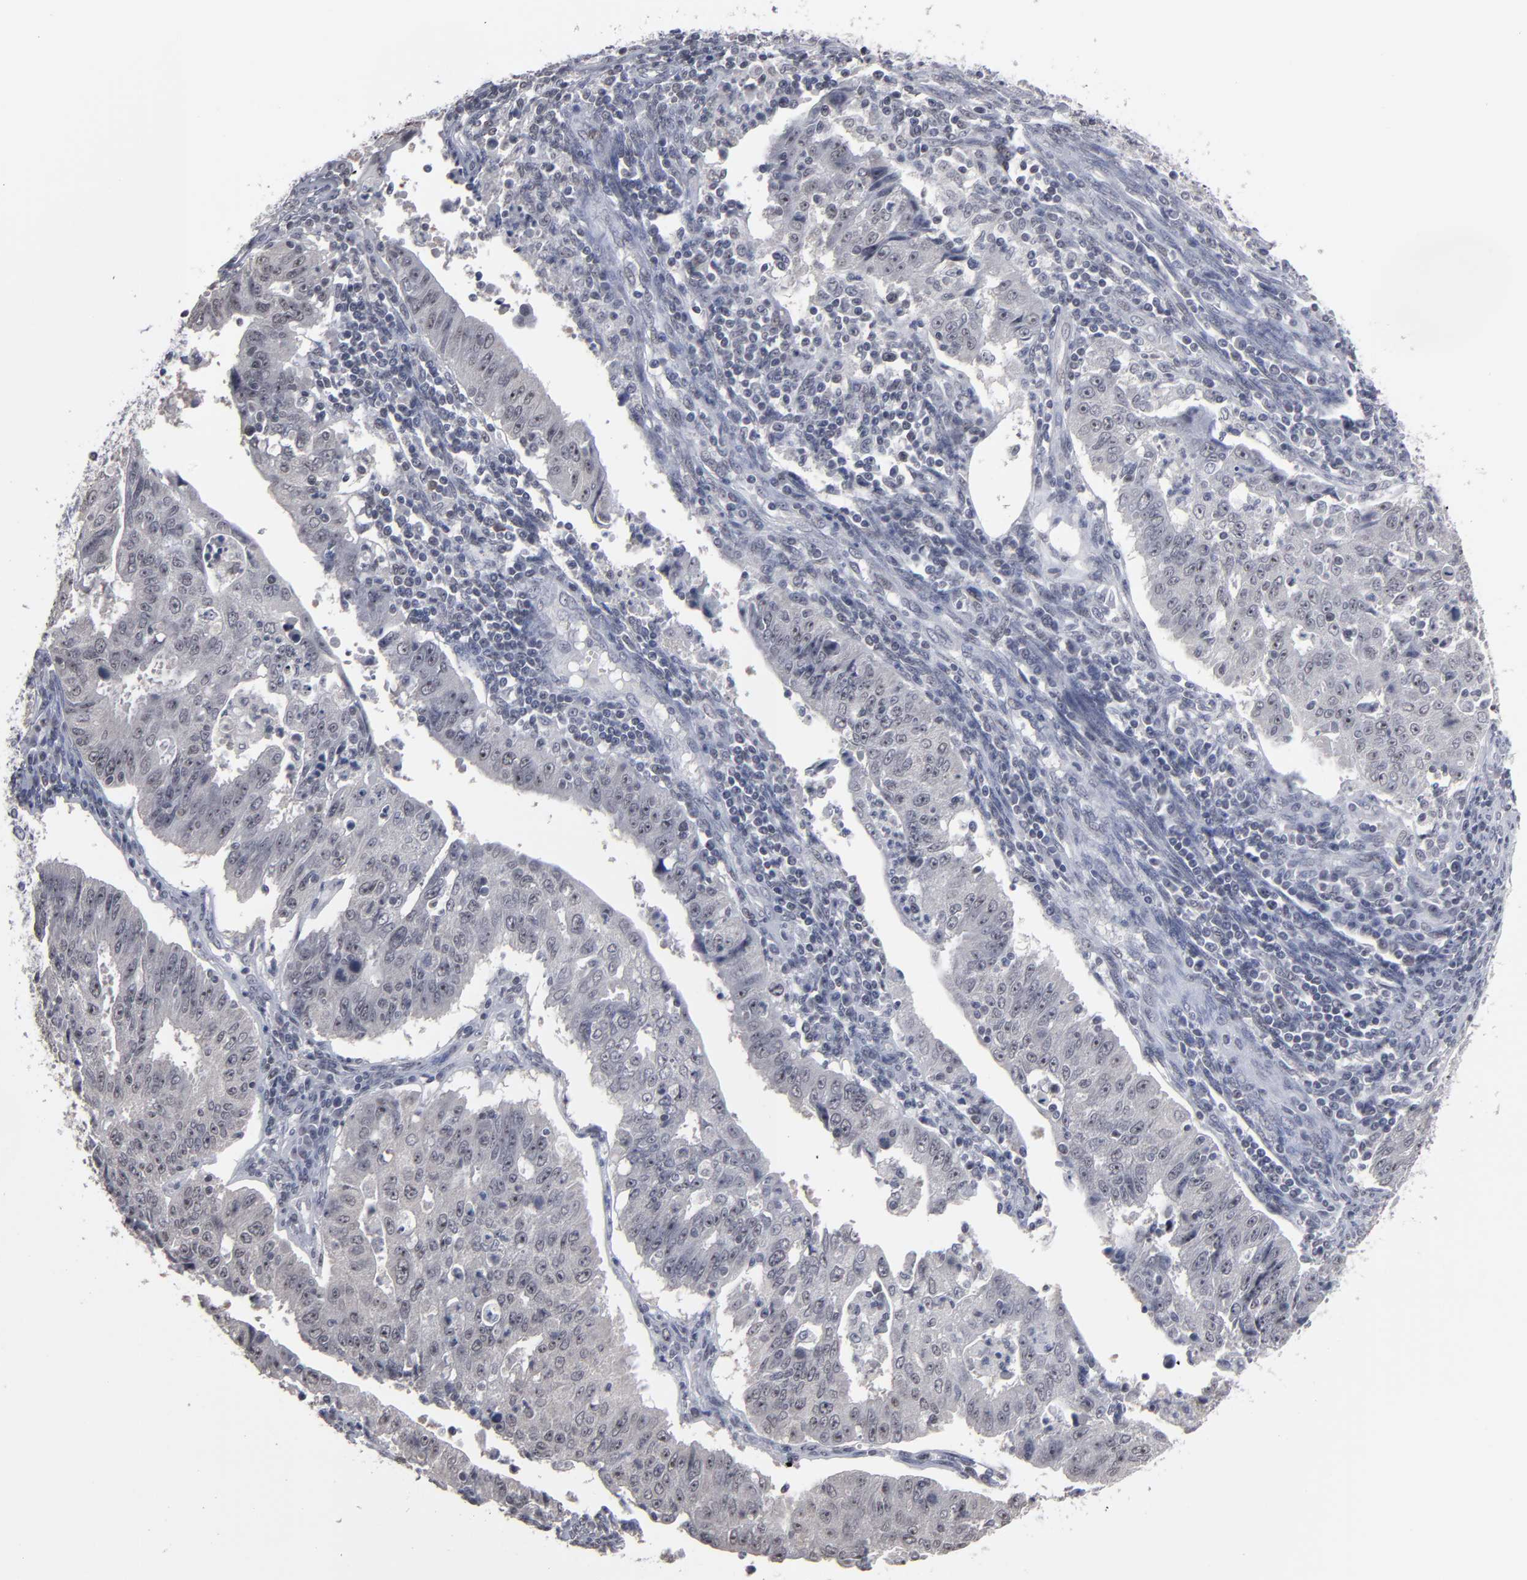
{"staining": {"intensity": "negative", "quantity": "none", "location": "none"}, "tissue": "endometrial cancer", "cell_type": "Tumor cells", "image_type": "cancer", "snomed": [{"axis": "morphology", "description": "Adenocarcinoma, NOS"}, {"axis": "topography", "description": "Endometrium"}], "caption": "Tumor cells are negative for brown protein staining in endometrial cancer.", "gene": "SSRP1", "patient": {"sex": "female", "age": 42}}